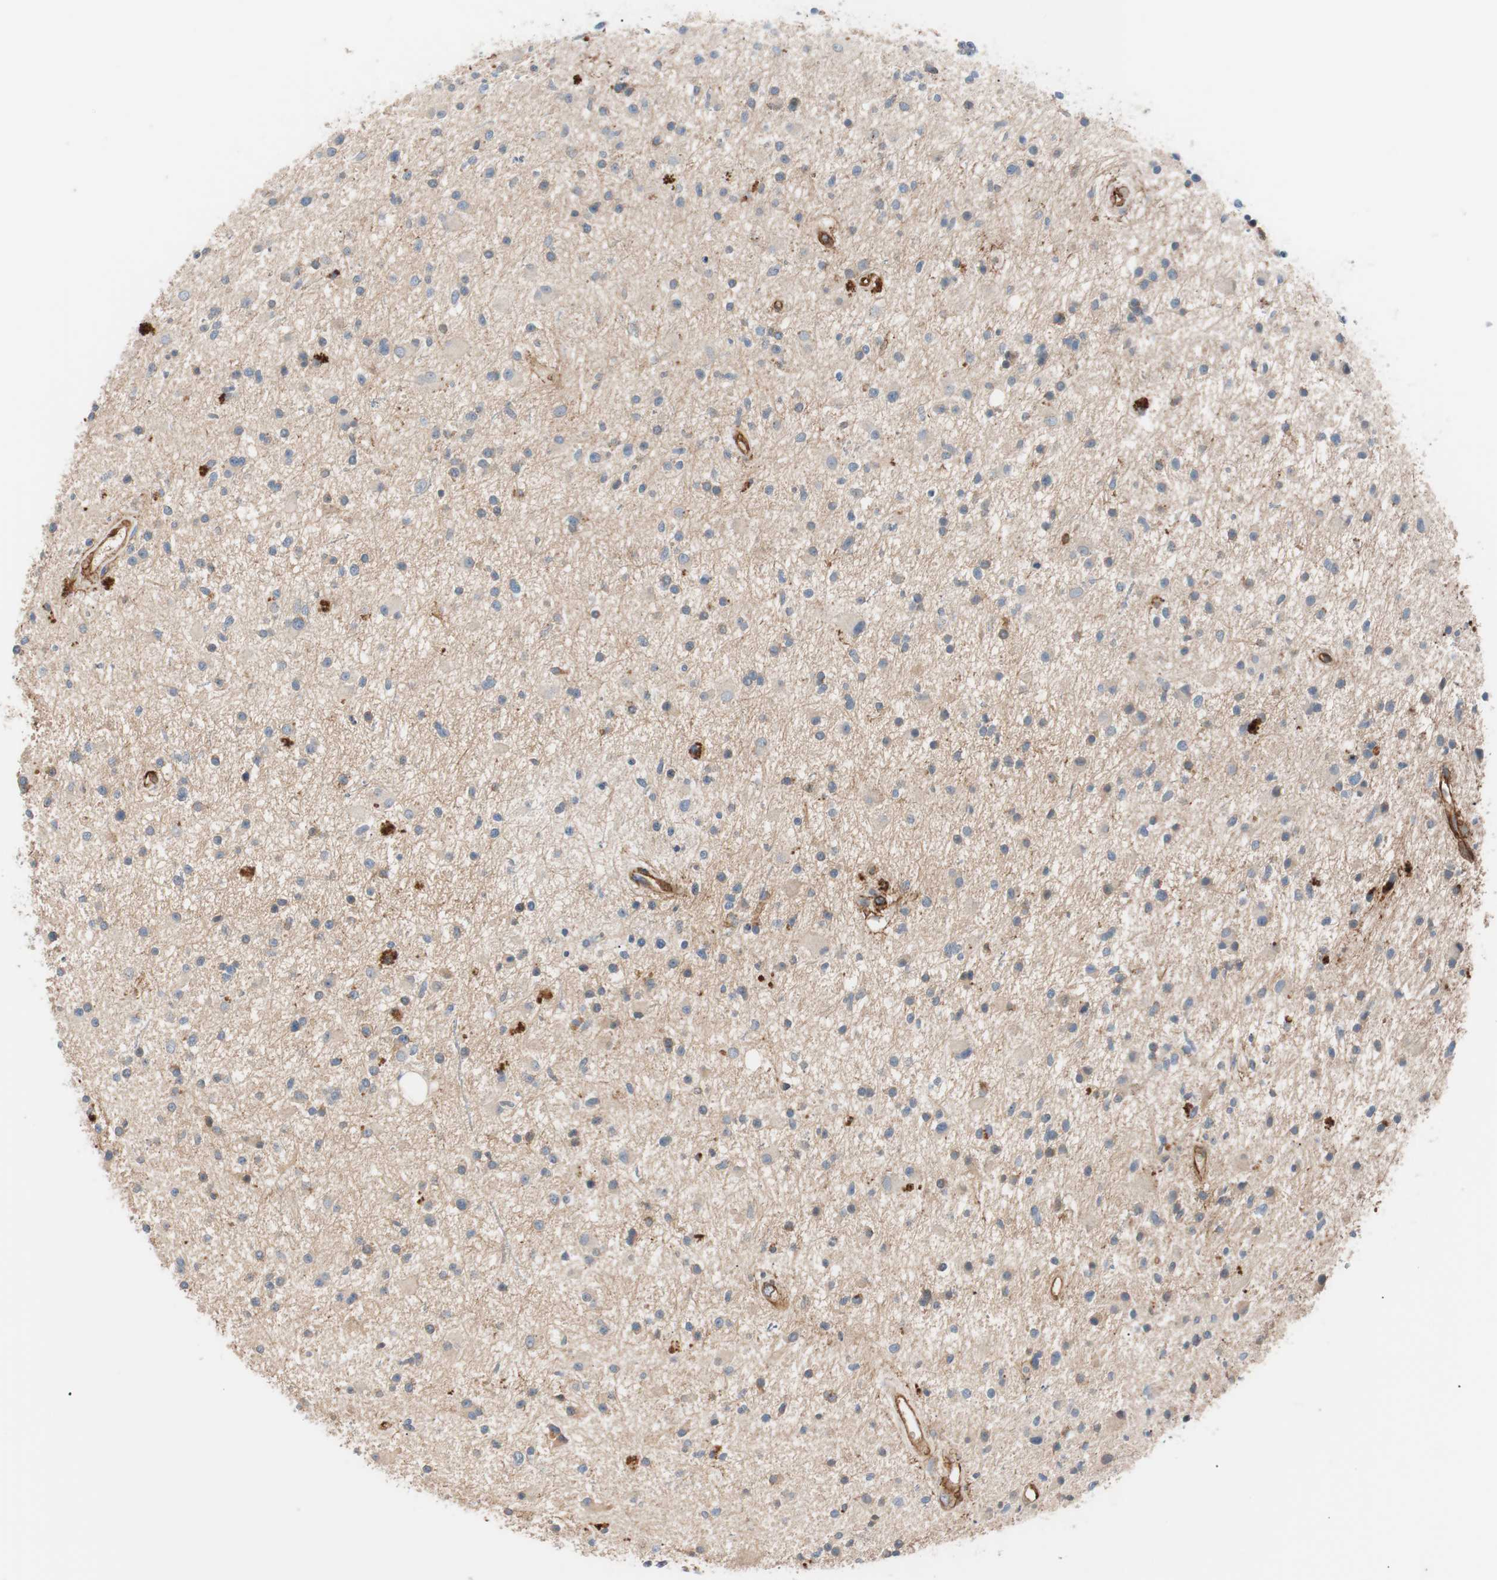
{"staining": {"intensity": "negative", "quantity": "none", "location": "none"}, "tissue": "glioma", "cell_type": "Tumor cells", "image_type": "cancer", "snomed": [{"axis": "morphology", "description": "Glioma, malignant, High grade"}, {"axis": "topography", "description": "Brain"}], "caption": "This is an immunohistochemistry histopathology image of human malignant glioma (high-grade). There is no staining in tumor cells.", "gene": "SPINT1", "patient": {"sex": "male", "age": 33}}